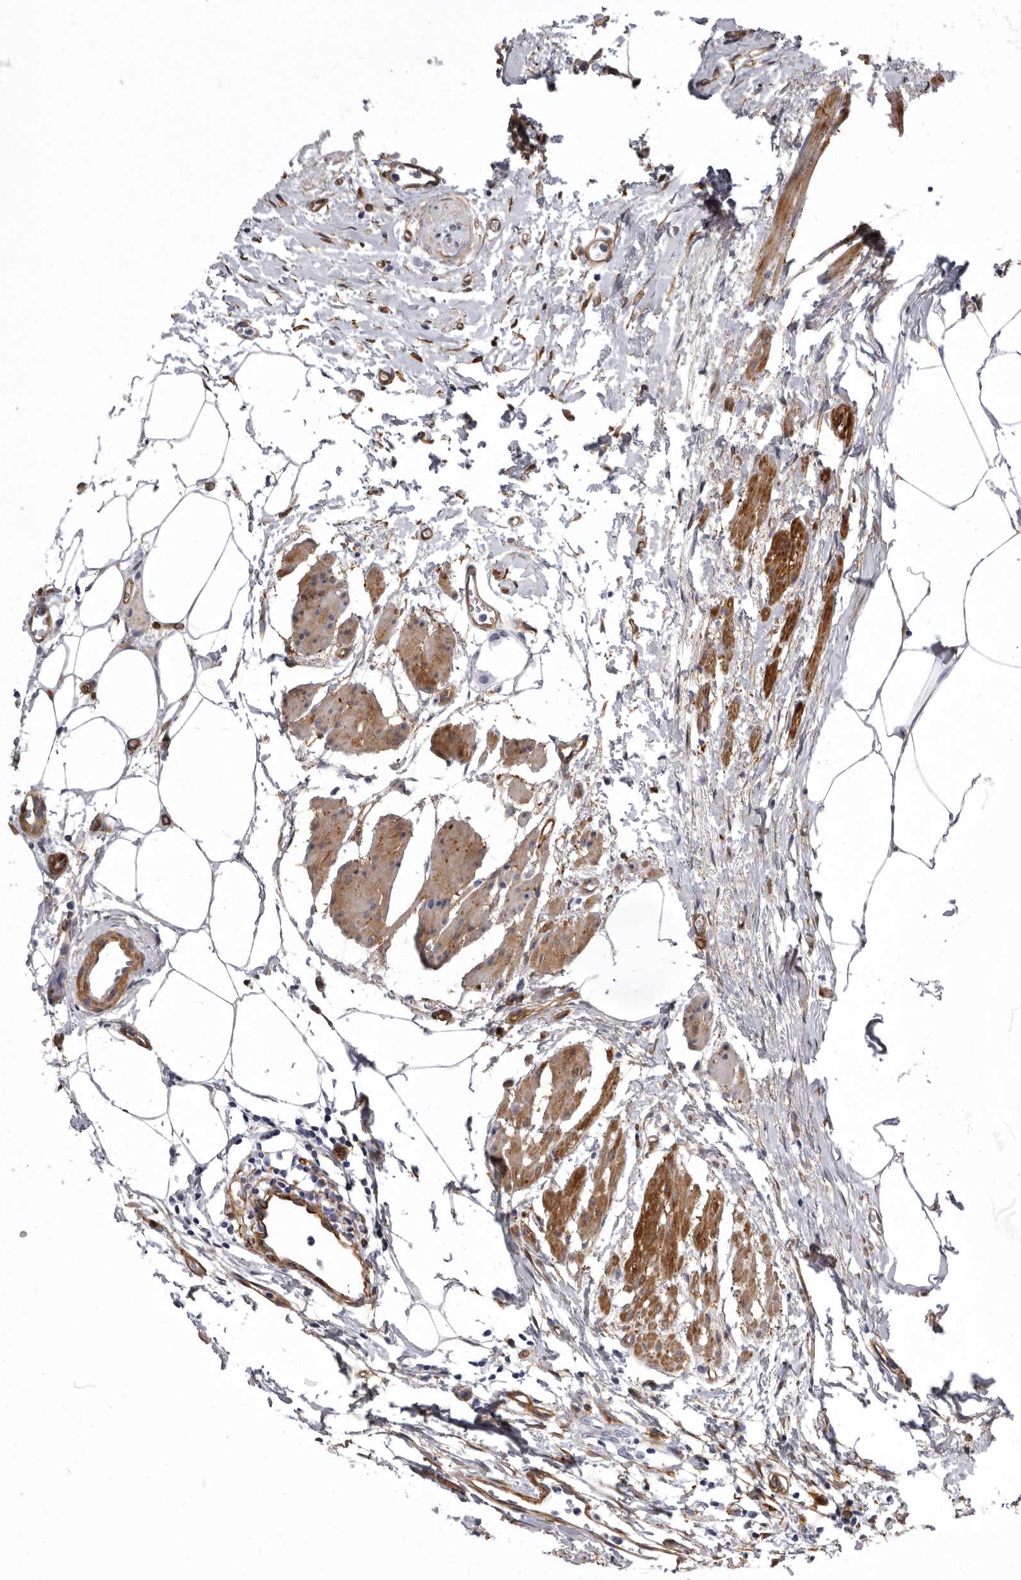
{"staining": {"intensity": "strong", "quantity": ">75%", "location": "cytoplasmic/membranous"}, "tissue": "urinary bladder", "cell_type": "Urothelial cells", "image_type": "normal", "snomed": [{"axis": "morphology", "description": "Normal tissue, NOS"}, {"axis": "morphology", "description": "Urothelial carcinoma, High grade"}, {"axis": "topography", "description": "Urinary bladder"}], "caption": "This image displays IHC staining of benign urinary bladder, with high strong cytoplasmic/membranous staining in about >75% of urothelial cells.", "gene": "ENAH", "patient": {"sex": "female", "age": 60}}